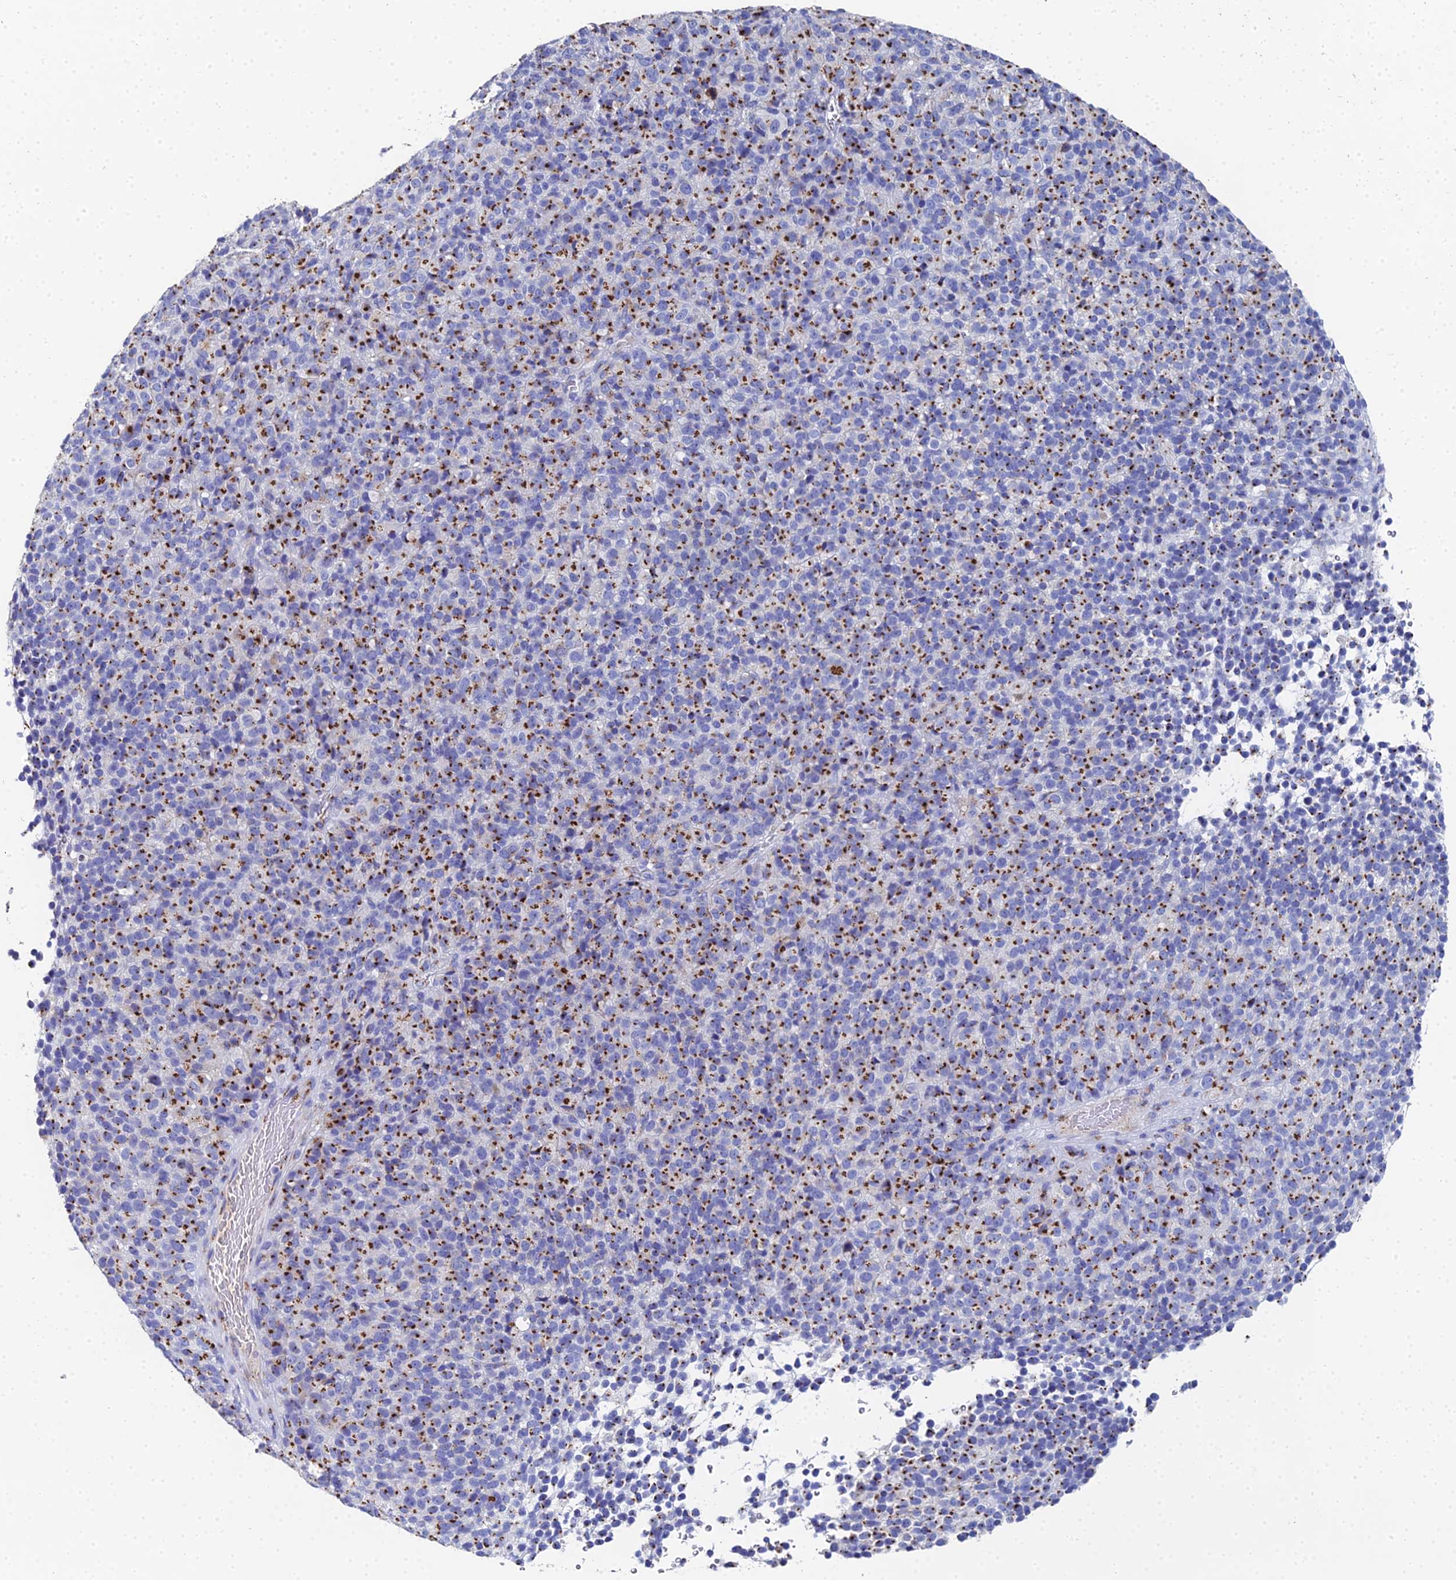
{"staining": {"intensity": "strong", "quantity": ">75%", "location": "cytoplasmic/membranous"}, "tissue": "melanoma", "cell_type": "Tumor cells", "image_type": "cancer", "snomed": [{"axis": "morphology", "description": "Malignant melanoma, Metastatic site"}, {"axis": "topography", "description": "Brain"}], "caption": "Immunohistochemical staining of human malignant melanoma (metastatic site) displays high levels of strong cytoplasmic/membranous staining in about >75% of tumor cells.", "gene": "ENSG00000268674", "patient": {"sex": "female", "age": 56}}